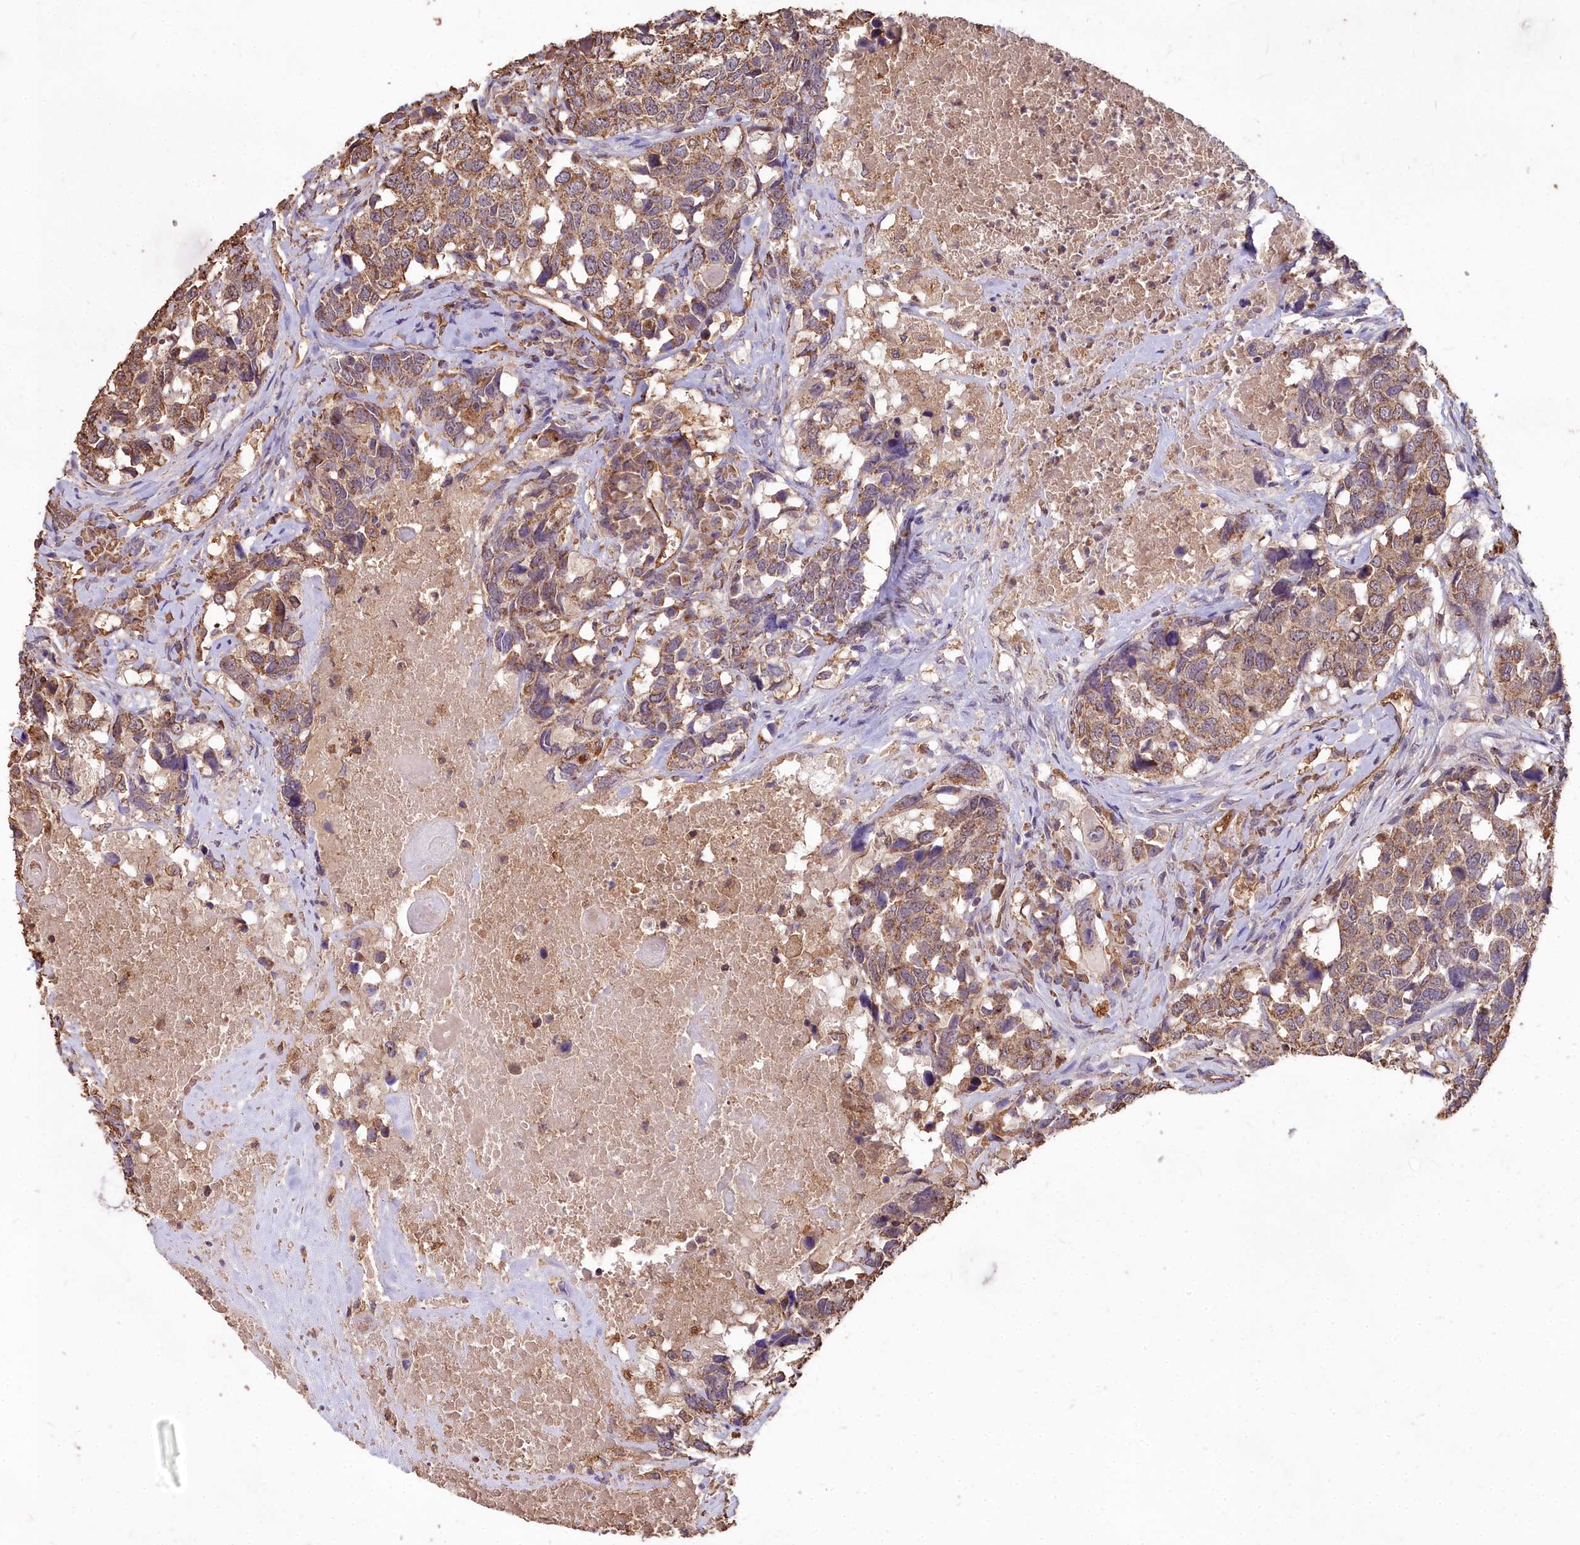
{"staining": {"intensity": "moderate", "quantity": ">75%", "location": "cytoplasmic/membranous"}, "tissue": "head and neck cancer", "cell_type": "Tumor cells", "image_type": "cancer", "snomed": [{"axis": "morphology", "description": "Squamous cell carcinoma, NOS"}, {"axis": "topography", "description": "Head-Neck"}], "caption": "Immunohistochemistry (IHC) image of neoplastic tissue: squamous cell carcinoma (head and neck) stained using immunohistochemistry demonstrates medium levels of moderate protein expression localized specifically in the cytoplasmic/membranous of tumor cells, appearing as a cytoplasmic/membranous brown color.", "gene": "CEMIP2", "patient": {"sex": "male", "age": 66}}